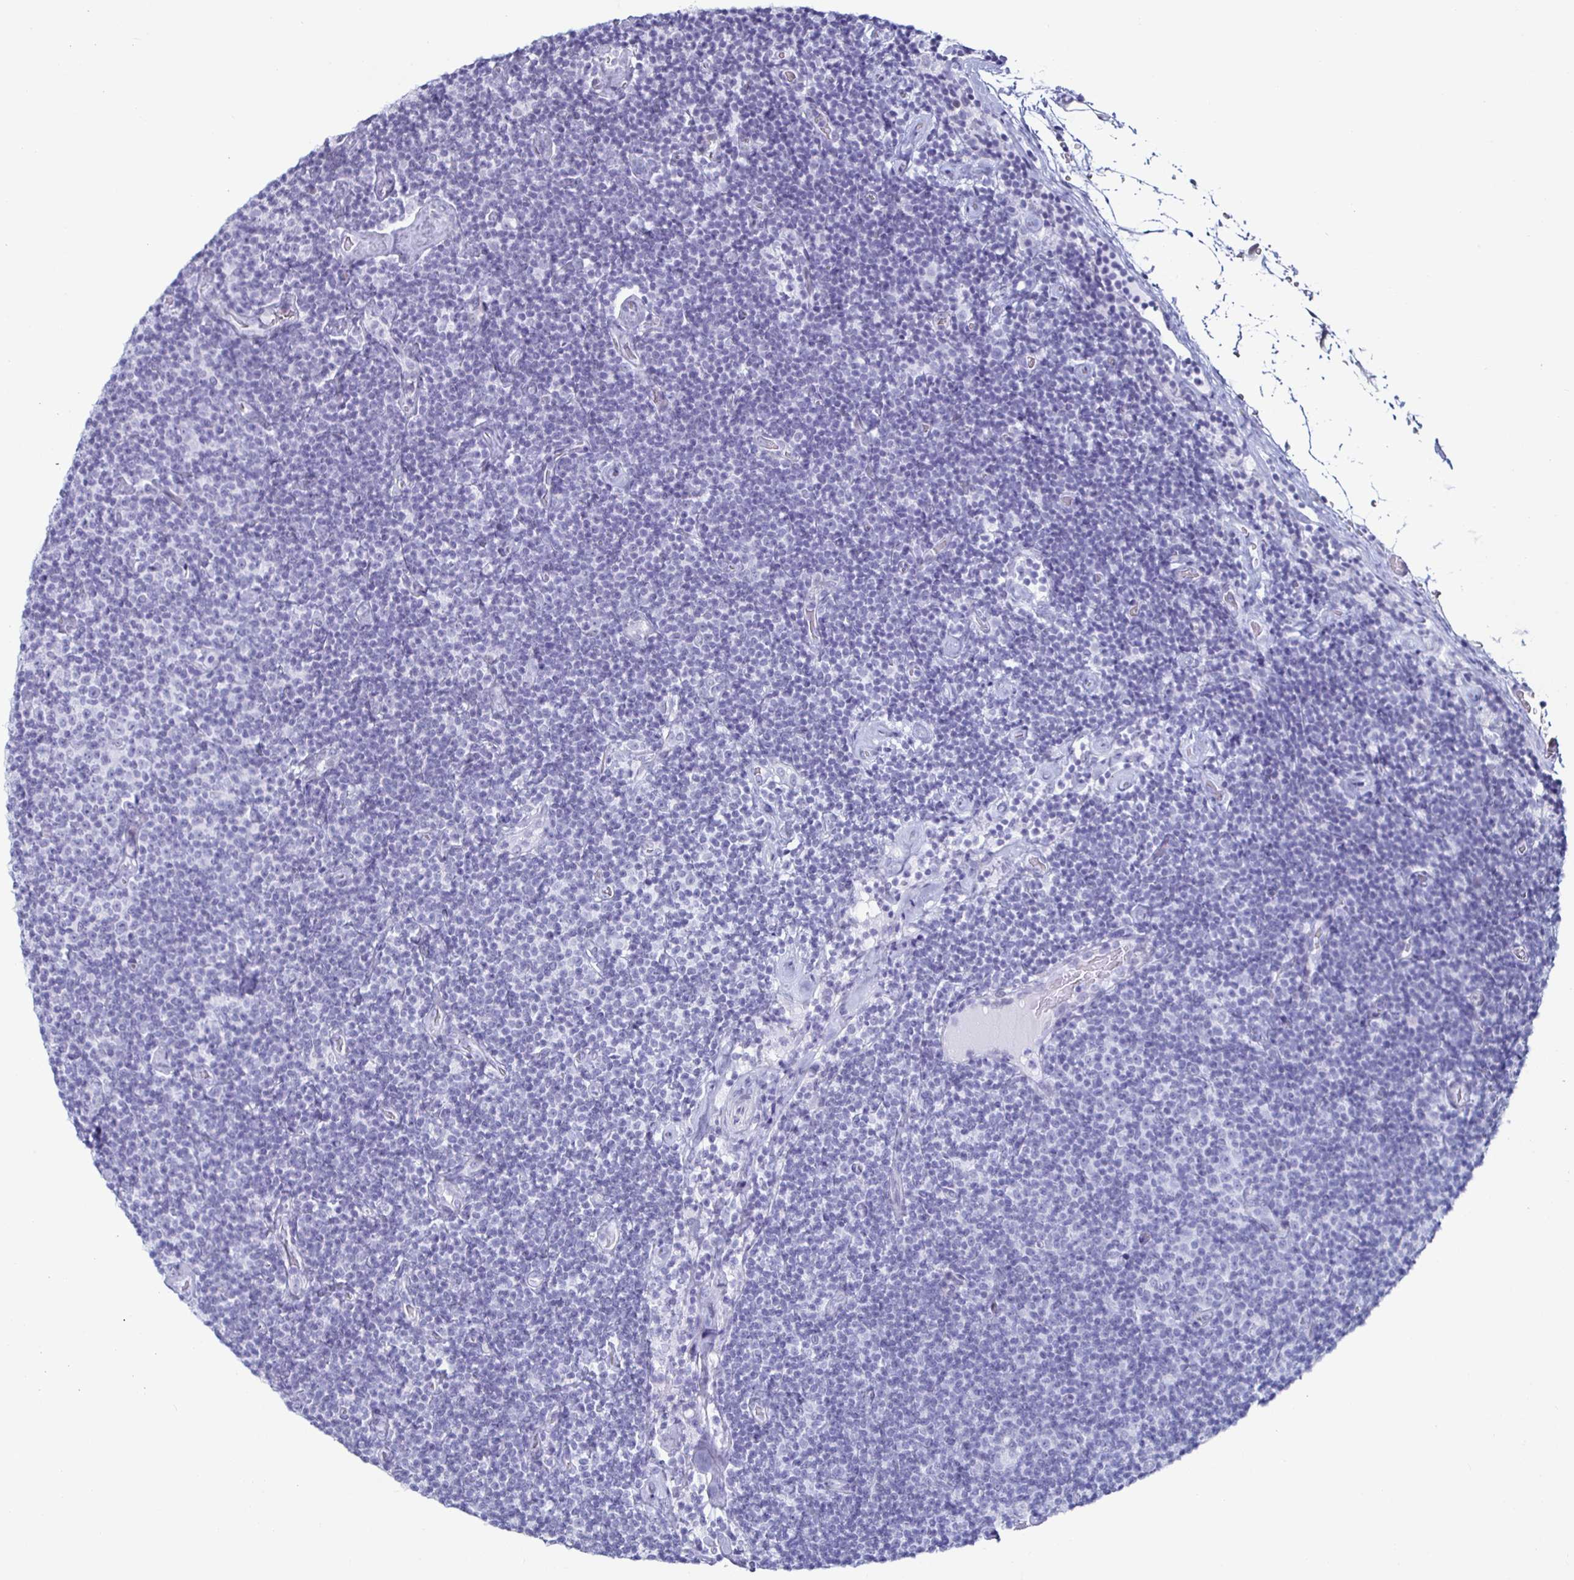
{"staining": {"intensity": "negative", "quantity": "none", "location": "none"}, "tissue": "lymphoma", "cell_type": "Tumor cells", "image_type": "cancer", "snomed": [{"axis": "morphology", "description": "Malignant lymphoma, non-Hodgkin's type, Low grade"}, {"axis": "topography", "description": "Lymph node"}], "caption": "Low-grade malignant lymphoma, non-Hodgkin's type was stained to show a protein in brown. There is no significant expression in tumor cells.", "gene": "KRT4", "patient": {"sex": "male", "age": 81}}